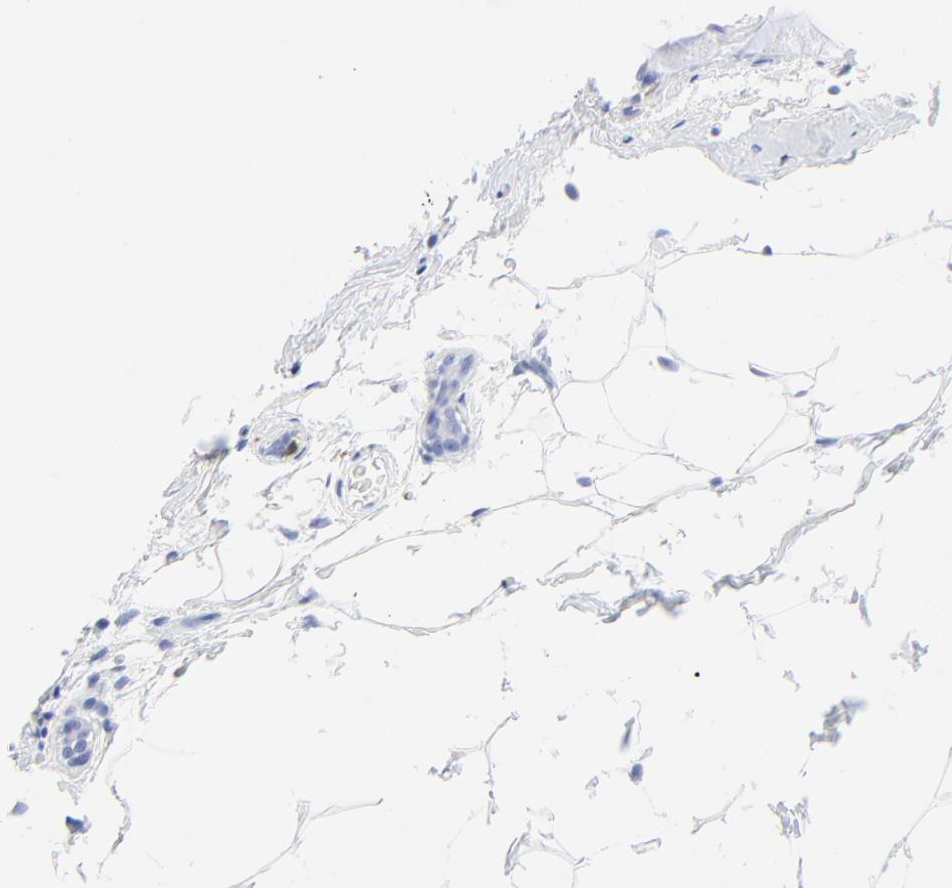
{"staining": {"intensity": "negative", "quantity": "none", "location": "none"}, "tissue": "breast cancer", "cell_type": "Tumor cells", "image_type": "cancer", "snomed": [{"axis": "morphology", "description": "Lobular carcinoma"}, {"axis": "topography", "description": "Breast"}], "caption": "Immunohistochemistry of human breast cancer displays no positivity in tumor cells. The staining is performed using DAB brown chromogen with nuclei counter-stained in using hematoxylin.", "gene": "LCK", "patient": {"sex": "female", "age": 55}}